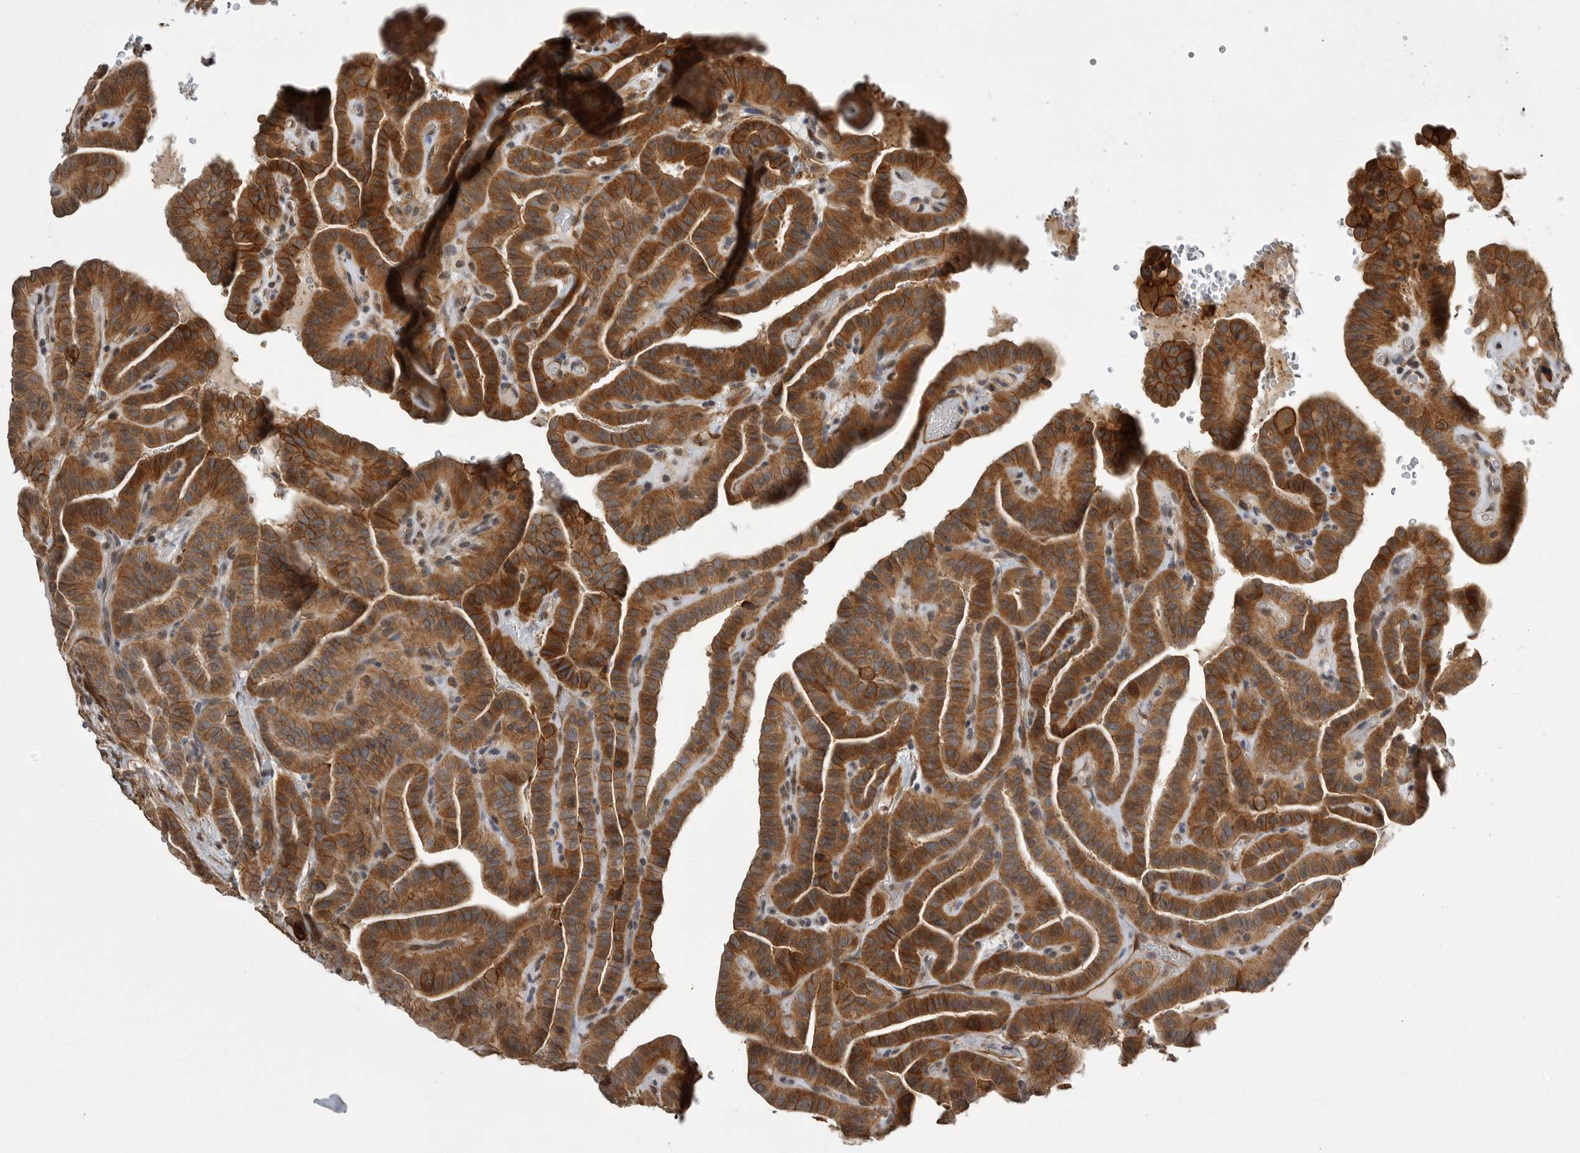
{"staining": {"intensity": "strong", "quantity": ">75%", "location": "cytoplasmic/membranous"}, "tissue": "thyroid cancer", "cell_type": "Tumor cells", "image_type": "cancer", "snomed": [{"axis": "morphology", "description": "Papillary adenocarcinoma, NOS"}, {"axis": "topography", "description": "Thyroid gland"}], "caption": "Protein expression by immunohistochemistry demonstrates strong cytoplasmic/membranous staining in approximately >75% of tumor cells in thyroid cancer.", "gene": "NECTIN1", "patient": {"sex": "male", "age": 77}}